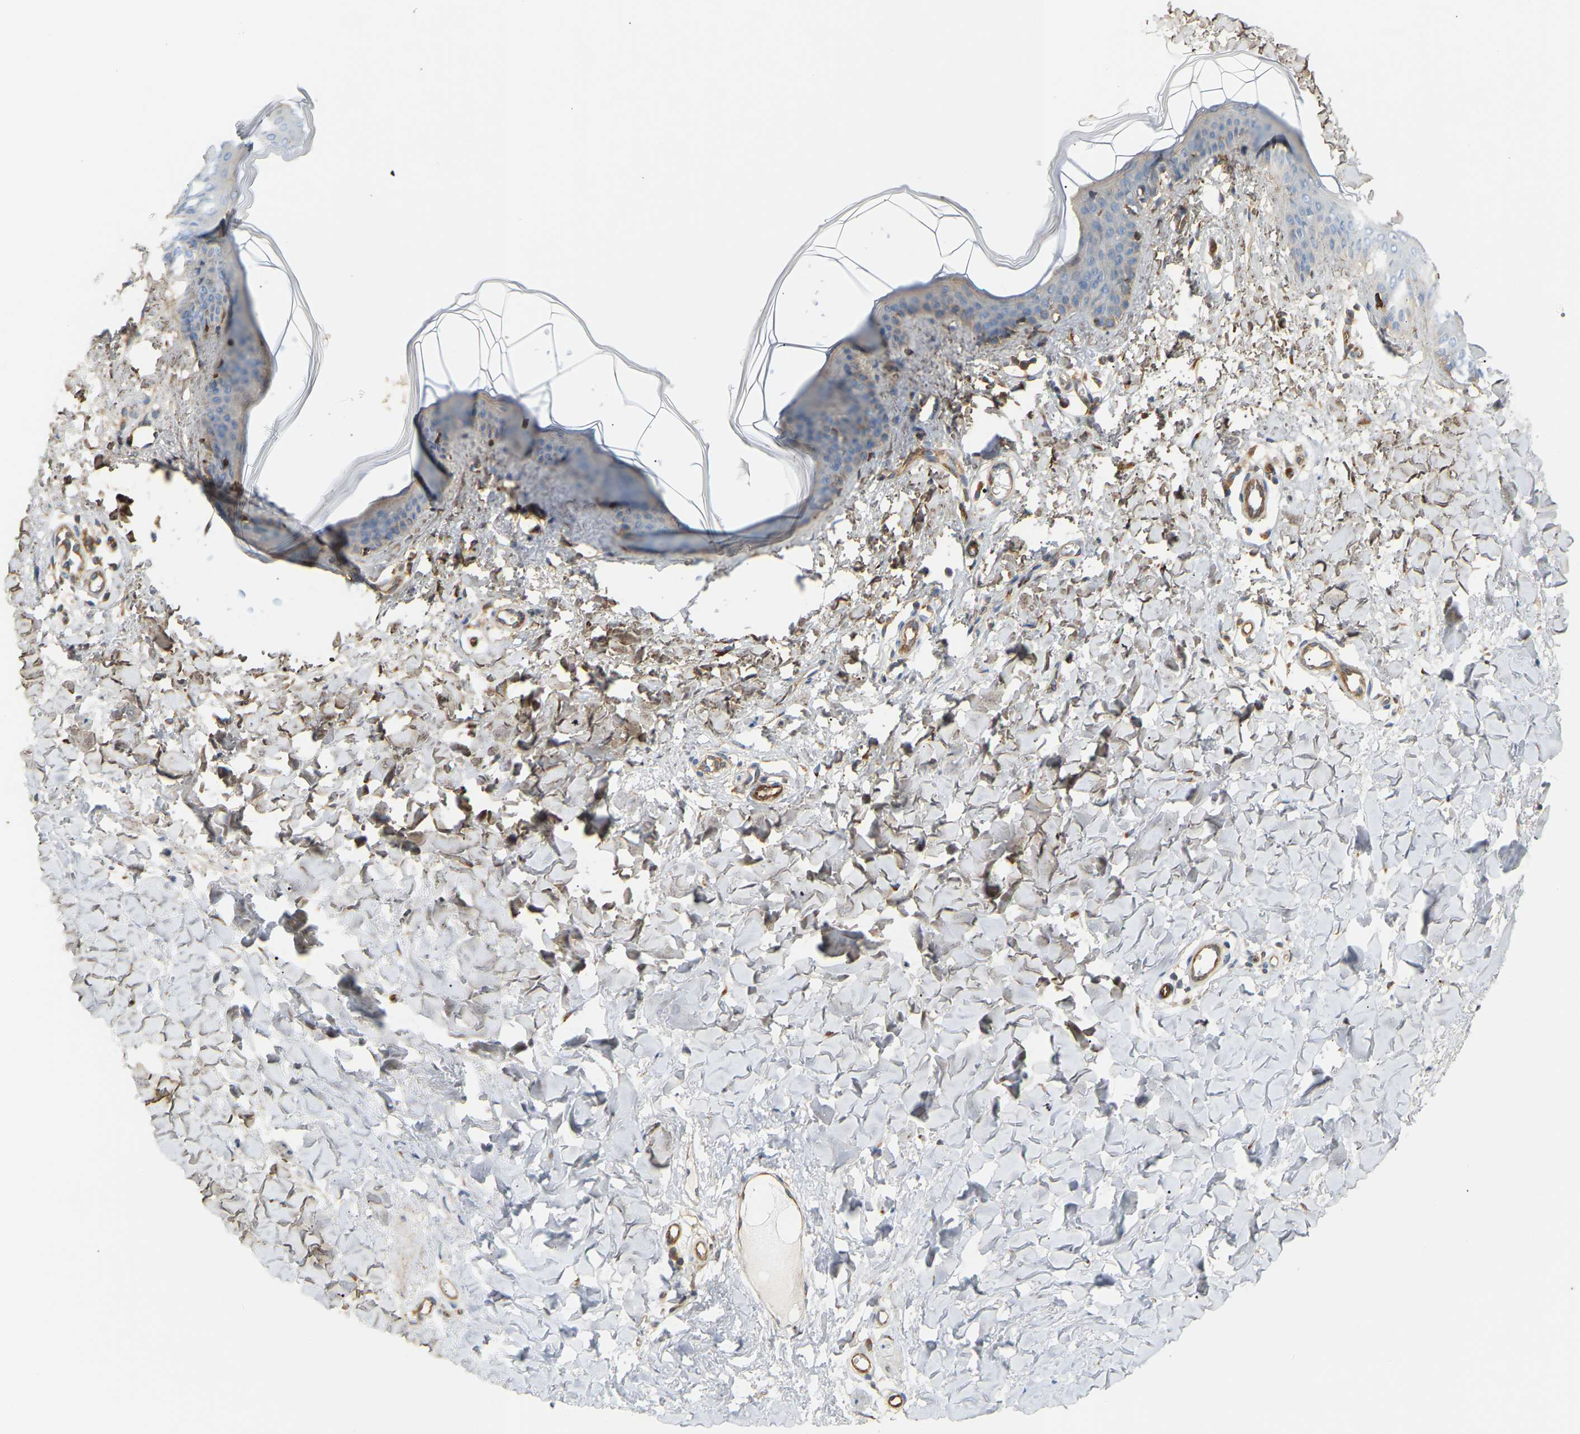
{"staining": {"intensity": "moderate", "quantity": ">75%", "location": "cytoplasmic/membranous"}, "tissue": "skin", "cell_type": "Fibroblasts", "image_type": "normal", "snomed": [{"axis": "morphology", "description": "Normal tissue, NOS"}, {"axis": "topography", "description": "Skin"}], "caption": "Human skin stained for a protein (brown) exhibits moderate cytoplasmic/membranous positive expression in about >75% of fibroblasts.", "gene": "PLCG2", "patient": {"sex": "female", "age": 17}}